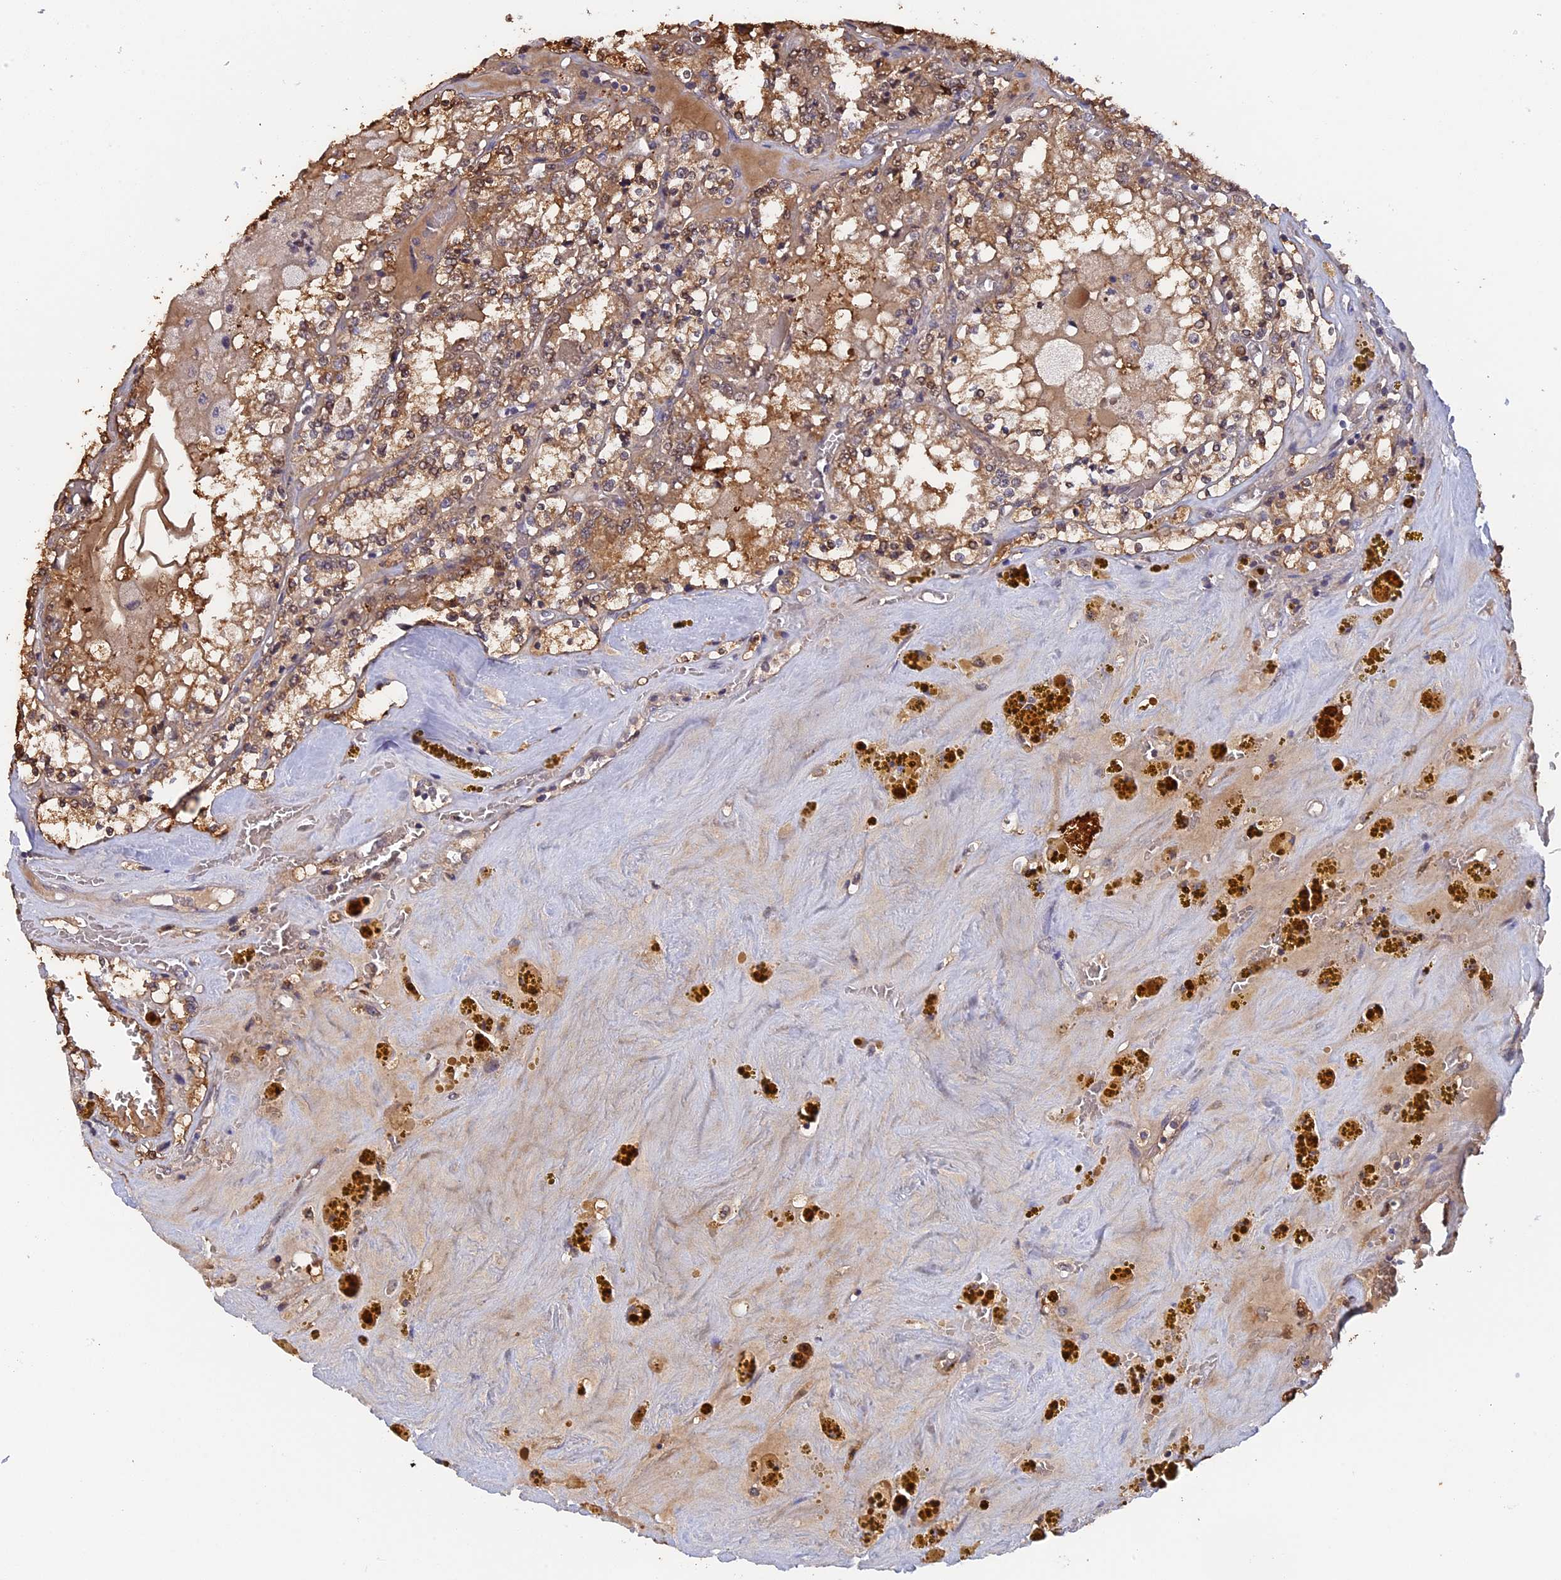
{"staining": {"intensity": "moderate", "quantity": ">75%", "location": "cytoplasmic/membranous"}, "tissue": "renal cancer", "cell_type": "Tumor cells", "image_type": "cancer", "snomed": [{"axis": "morphology", "description": "Adenocarcinoma, NOS"}, {"axis": "topography", "description": "Kidney"}], "caption": "Protein expression analysis of renal cancer shows moderate cytoplasmic/membranous positivity in approximately >75% of tumor cells.", "gene": "FAM98C", "patient": {"sex": "female", "age": 56}}